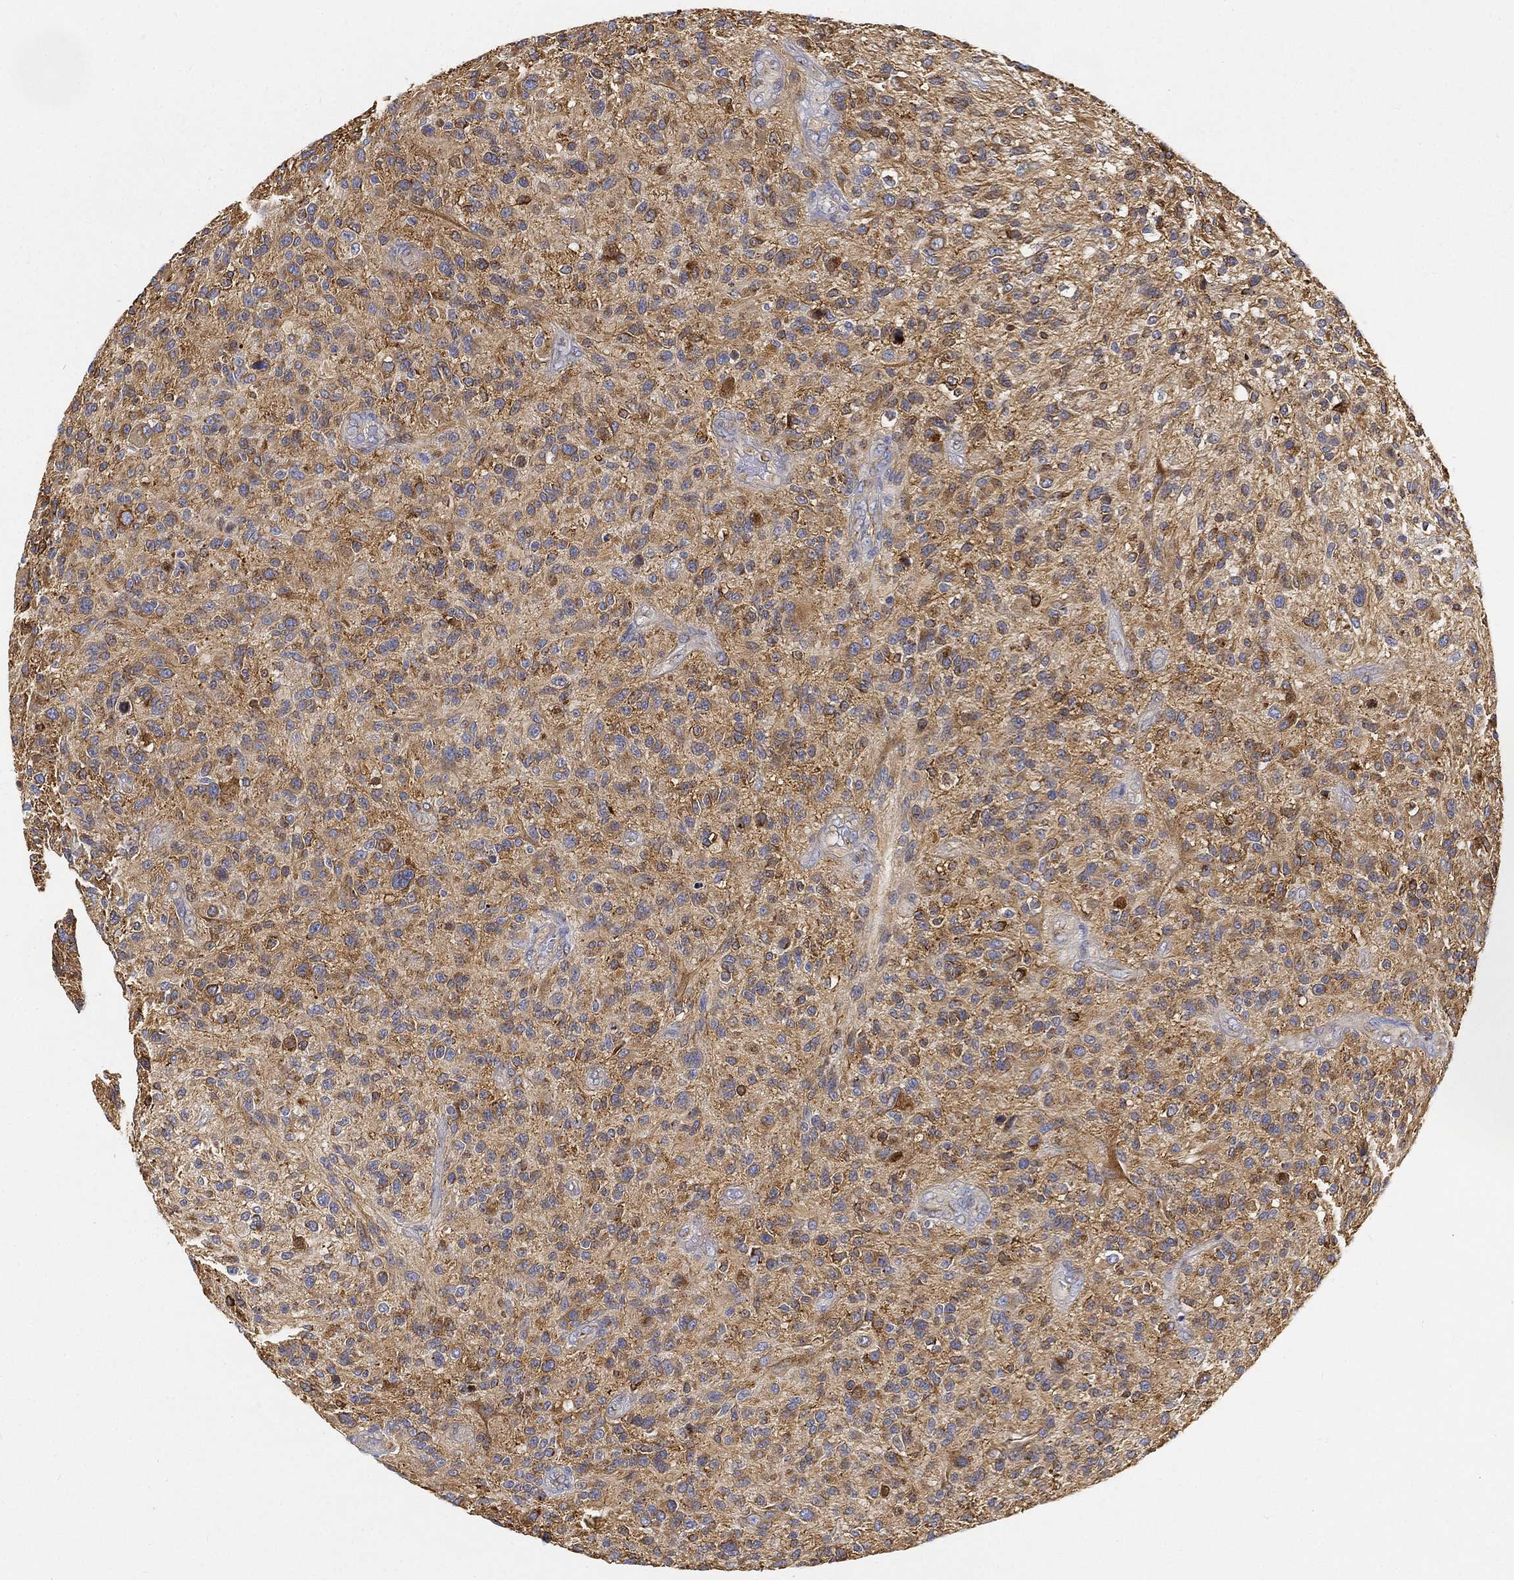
{"staining": {"intensity": "moderate", "quantity": ">75%", "location": "cytoplasmic/membranous"}, "tissue": "glioma", "cell_type": "Tumor cells", "image_type": "cancer", "snomed": [{"axis": "morphology", "description": "Glioma, malignant, High grade"}, {"axis": "topography", "description": "Brain"}], "caption": "A brown stain shows moderate cytoplasmic/membranous staining of a protein in human malignant glioma (high-grade) tumor cells.", "gene": "TMEM25", "patient": {"sex": "male", "age": 47}}